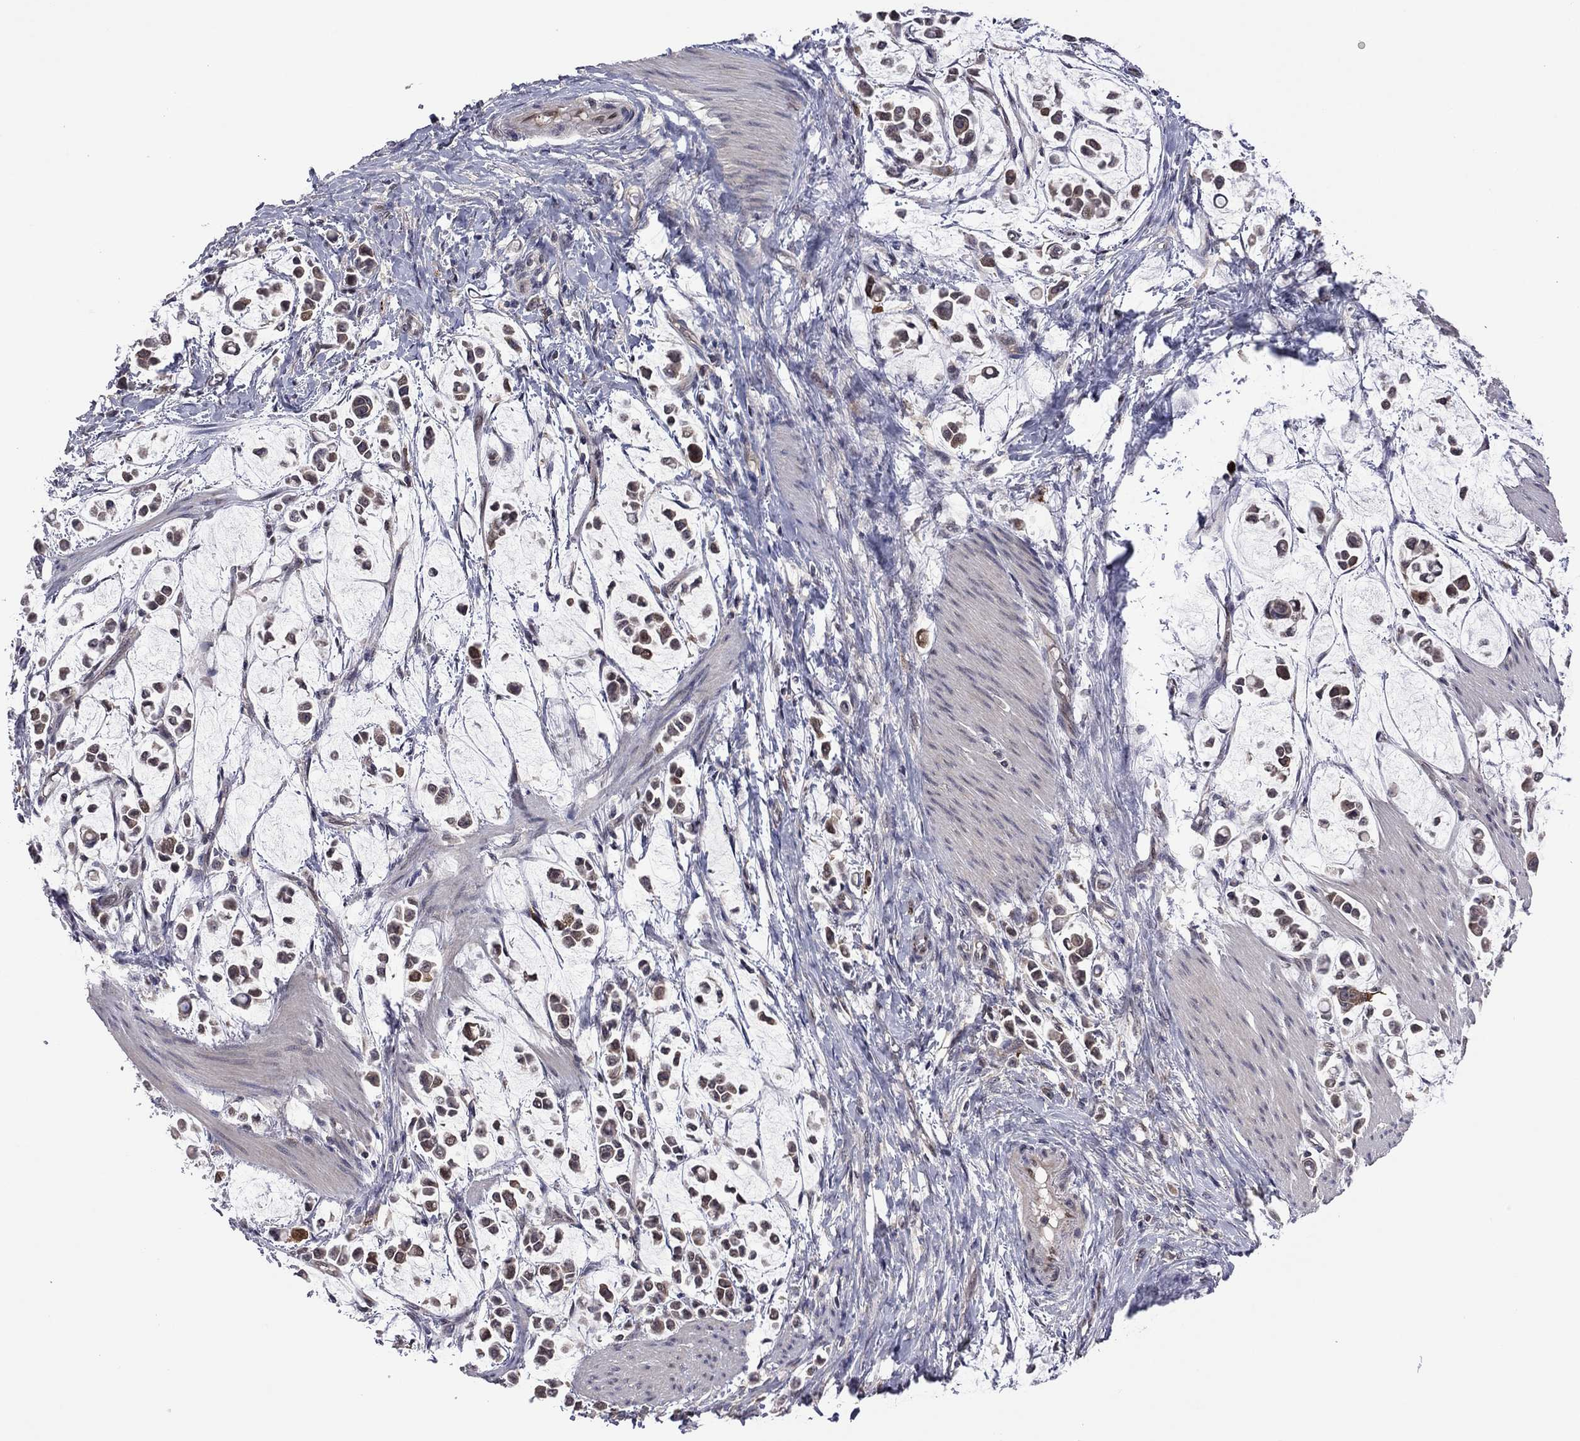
{"staining": {"intensity": "moderate", "quantity": ">75%", "location": "cytoplasmic/membranous"}, "tissue": "stomach cancer", "cell_type": "Tumor cells", "image_type": "cancer", "snomed": [{"axis": "morphology", "description": "Adenocarcinoma, NOS"}, {"axis": "topography", "description": "Stomach"}], "caption": "A brown stain highlights moderate cytoplasmic/membranous positivity of a protein in adenocarcinoma (stomach) tumor cells.", "gene": "GPAA1", "patient": {"sex": "male", "age": 82}}